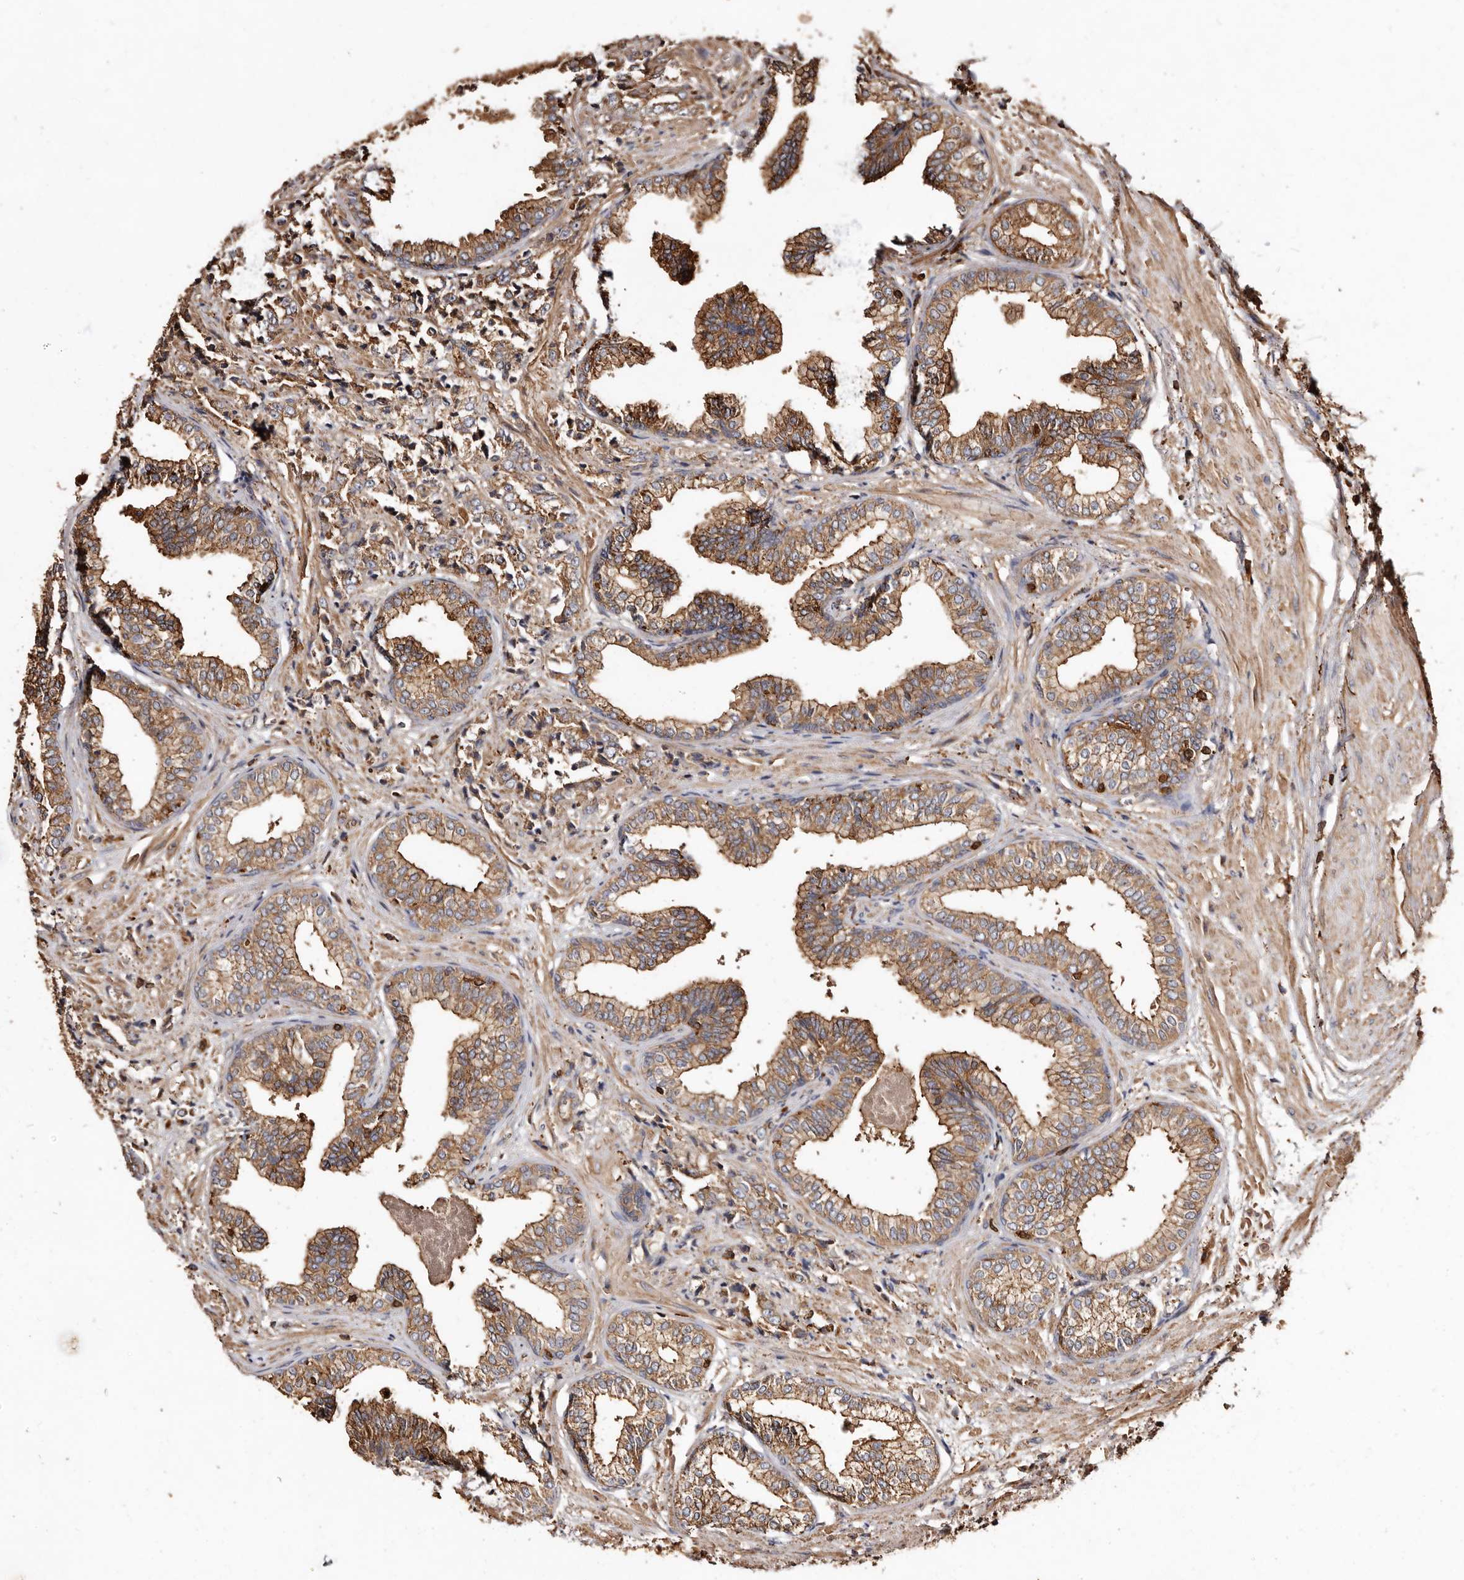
{"staining": {"intensity": "moderate", "quantity": ">75%", "location": "cytoplasmic/membranous"}, "tissue": "prostate cancer", "cell_type": "Tumor cells", "image_type": "cancer", "snomed": [{"axis": "morphology", "description": "Adenocarcinoma, High grade"}, {"axis": "topography", "description": "Prostate"}], "caption": "DAB immunohistochemical staining of human high-grade adenocarcinoma (prostate) exhibits moderate cytoplasmic/membranous protein staining in approximately >75% of tumor cells. Using DAB (brown) and hematoxylin (blue) stains, captured at high magnification using brightfield microscopy.", "gene": "COQ8B", "patient": {"sex": "male", "age": 71}}